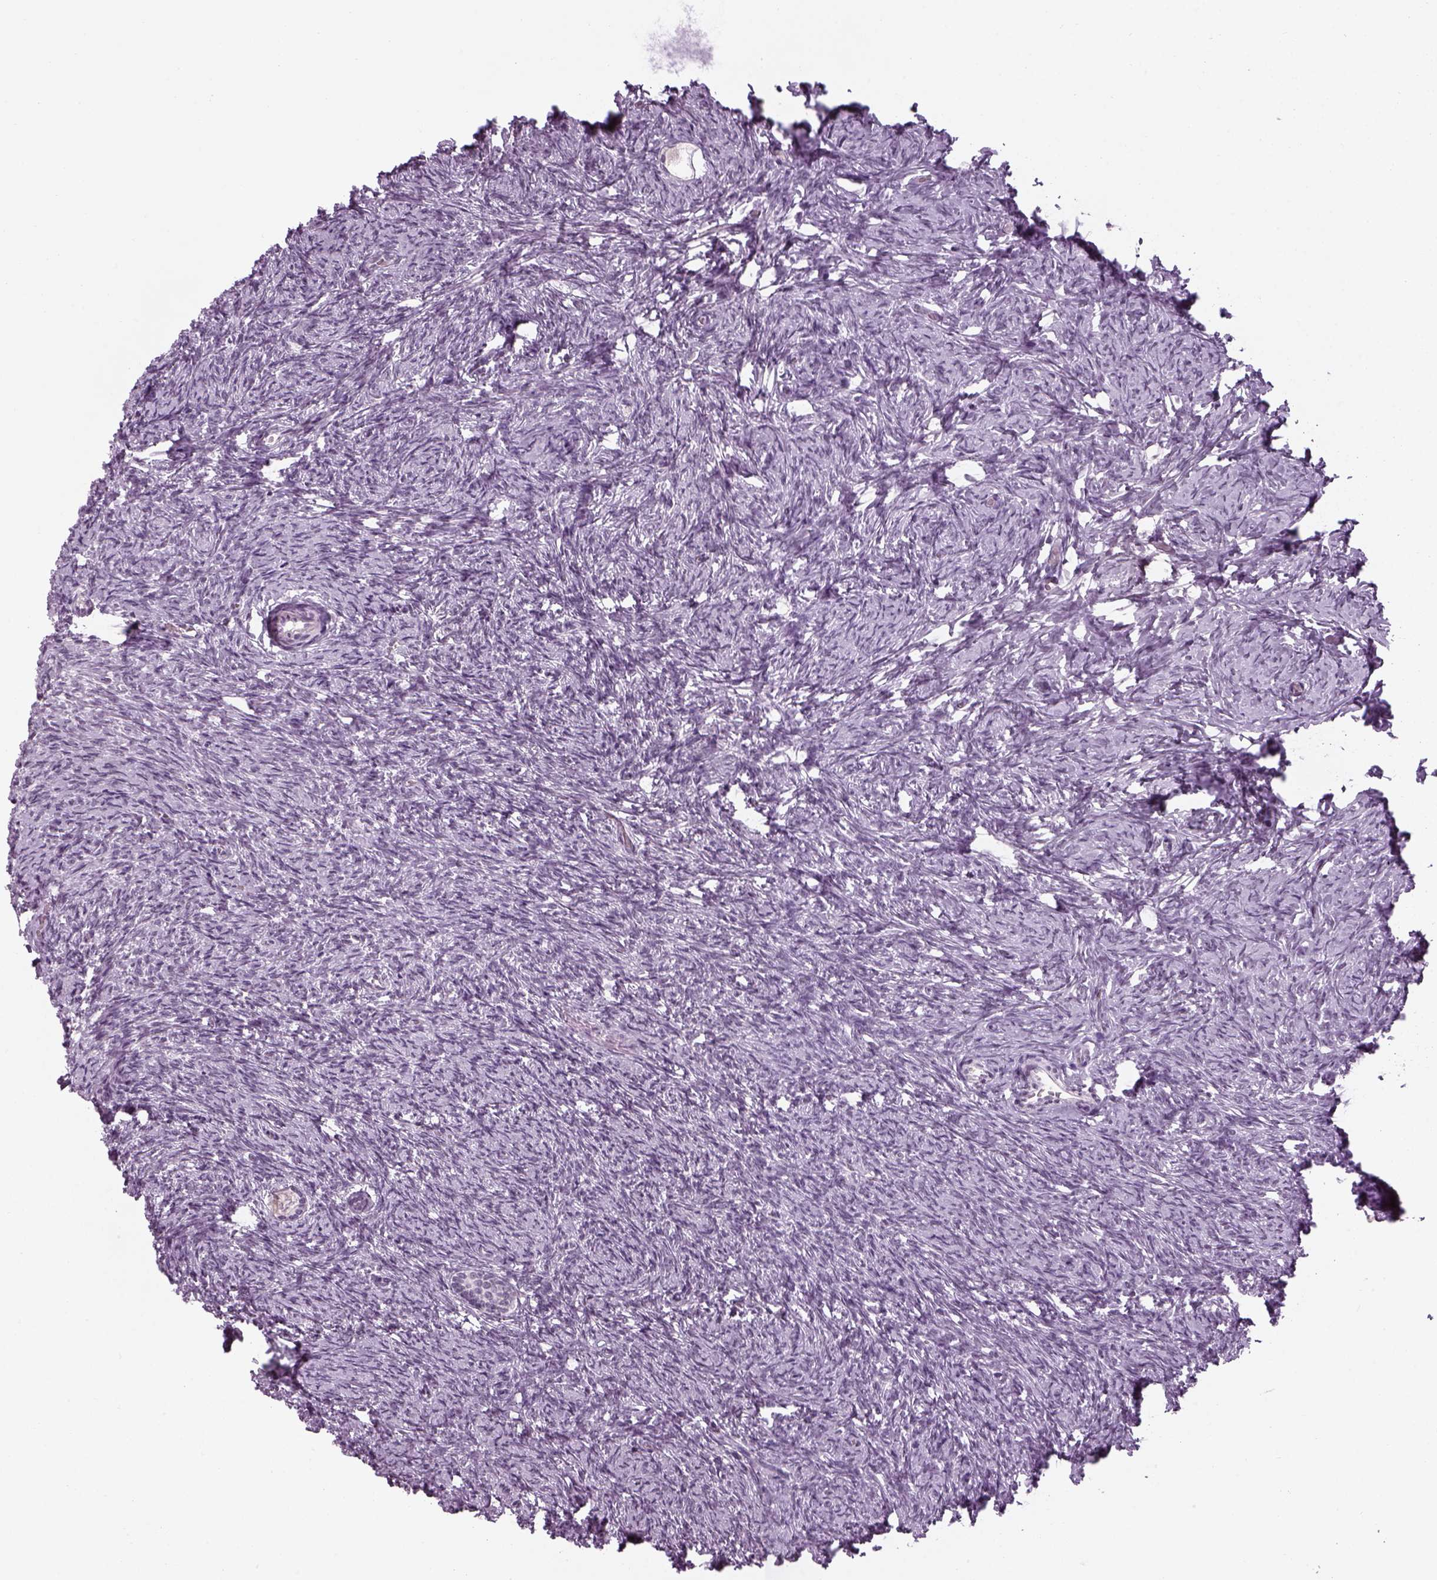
{"staining": {"intensity": "negative", "quantity": "none", "location": "none"}, "tissue": "ovary", "cell_type": "Follicle cells", "image_type": "normal", "snomed": [{"axis": "morphology", "description": "Normal tissue, NOS"}, {"axis": "topography", "description": "Ovary"}], "caption": "Immunohistochemical staining of unremarkable ovary reveals no significant expression in follicle cells. Brightfield microscopy of immunohistochemistry stained with DAB (brown) and hematoxylin (blue), captured at high magnification.", "gene": "KCNG2", "patient": {"sex": "female", "age": 39}}